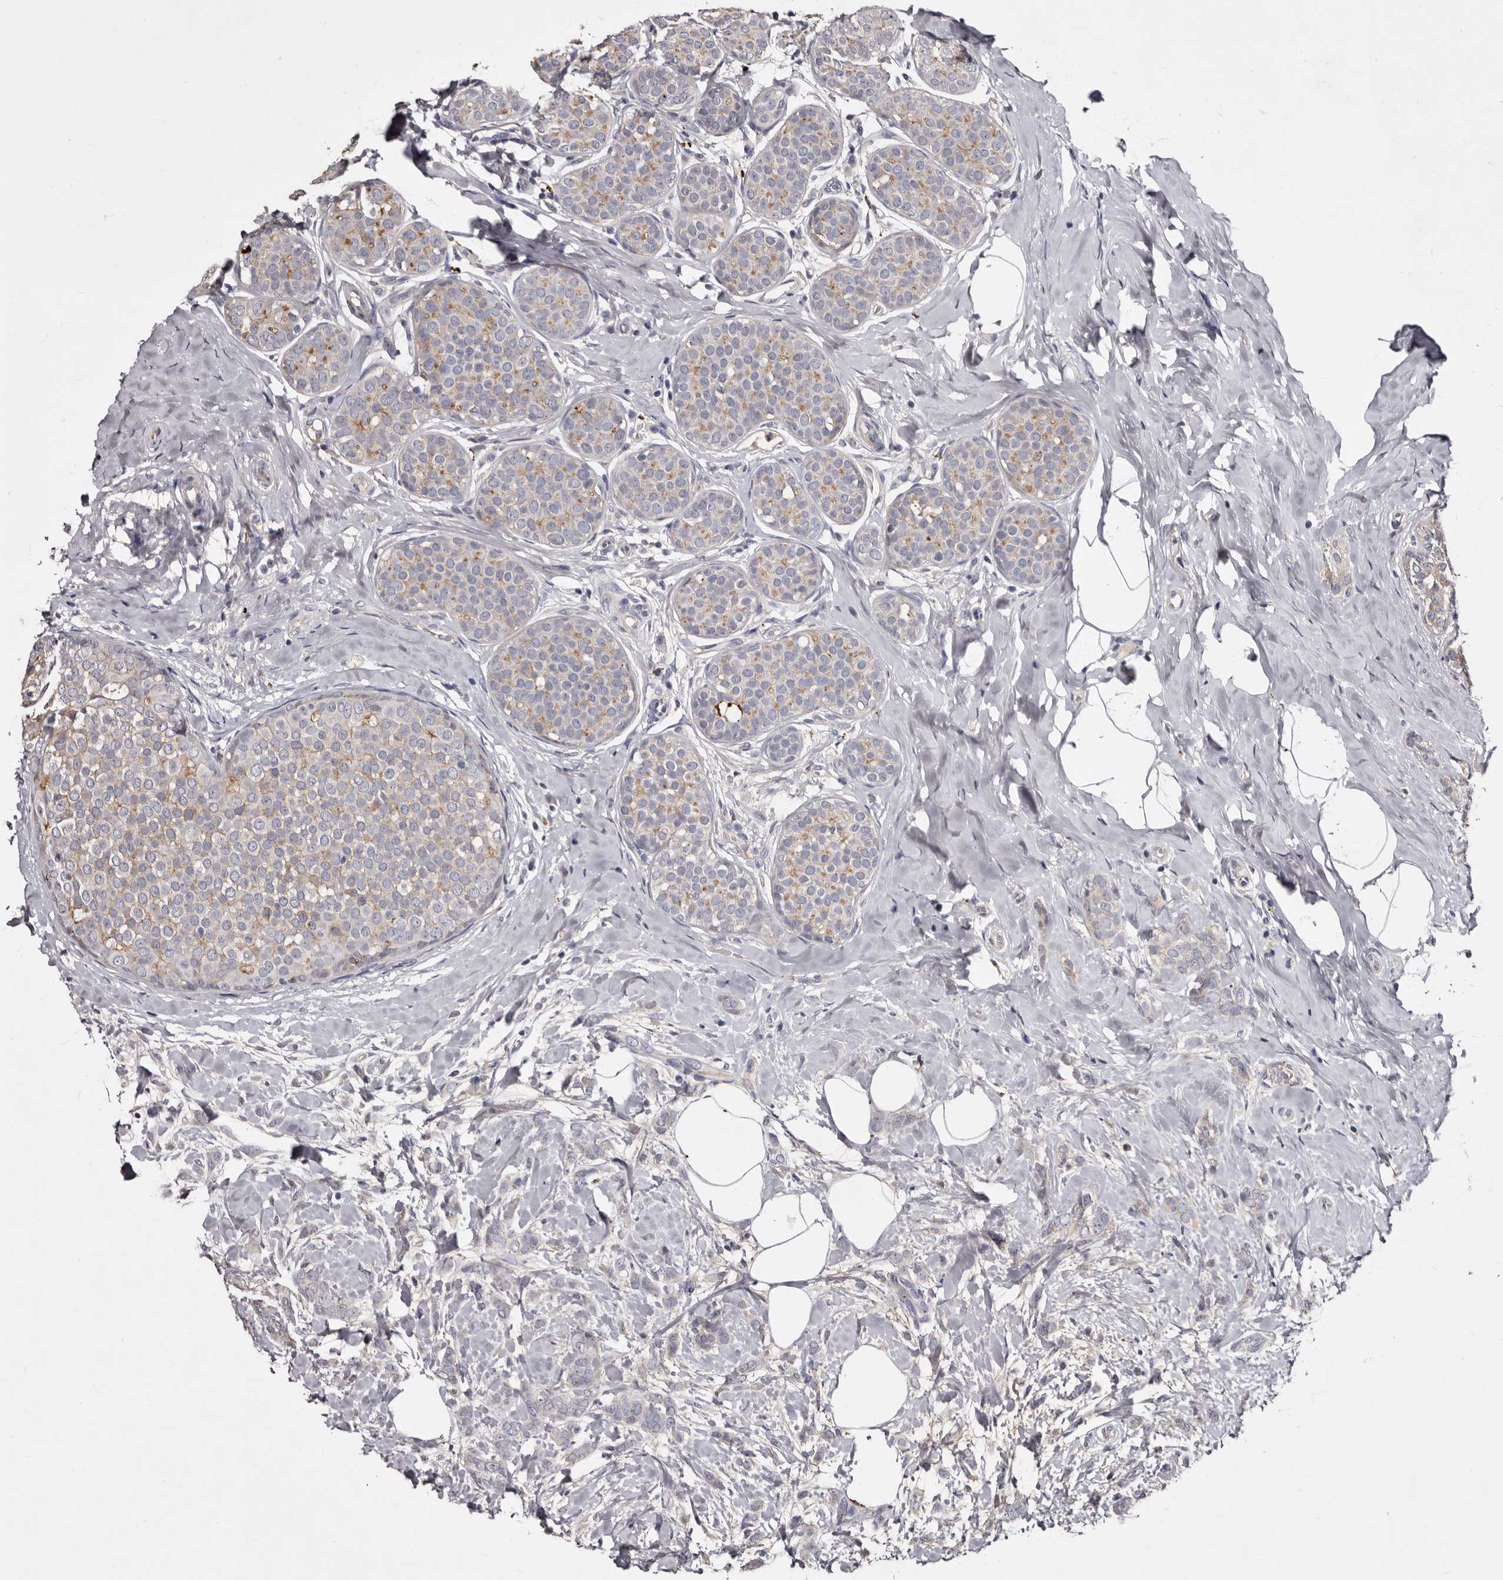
{"staining": {"intensity": "negative", "quantity": "none", "location": "none"}, "tissue": "breast cancer", "cell_type": "Tumor cells", "image_type": "cancer", "snomed": [{"axis": "morphology", "description": "Lobular carcinoma, in situ"}, {"axis": "morphology", "description": "Lobular carcinoma"}, {"axis": "topography", "description": "Breast"}], "caption": "High power microscopy image of an IHC photomicrograph of breast cancer, revealing no significant positivity in tumor cells.", "gene": "SLC10A4", "patient": {"sex": "female", "age": 41}}